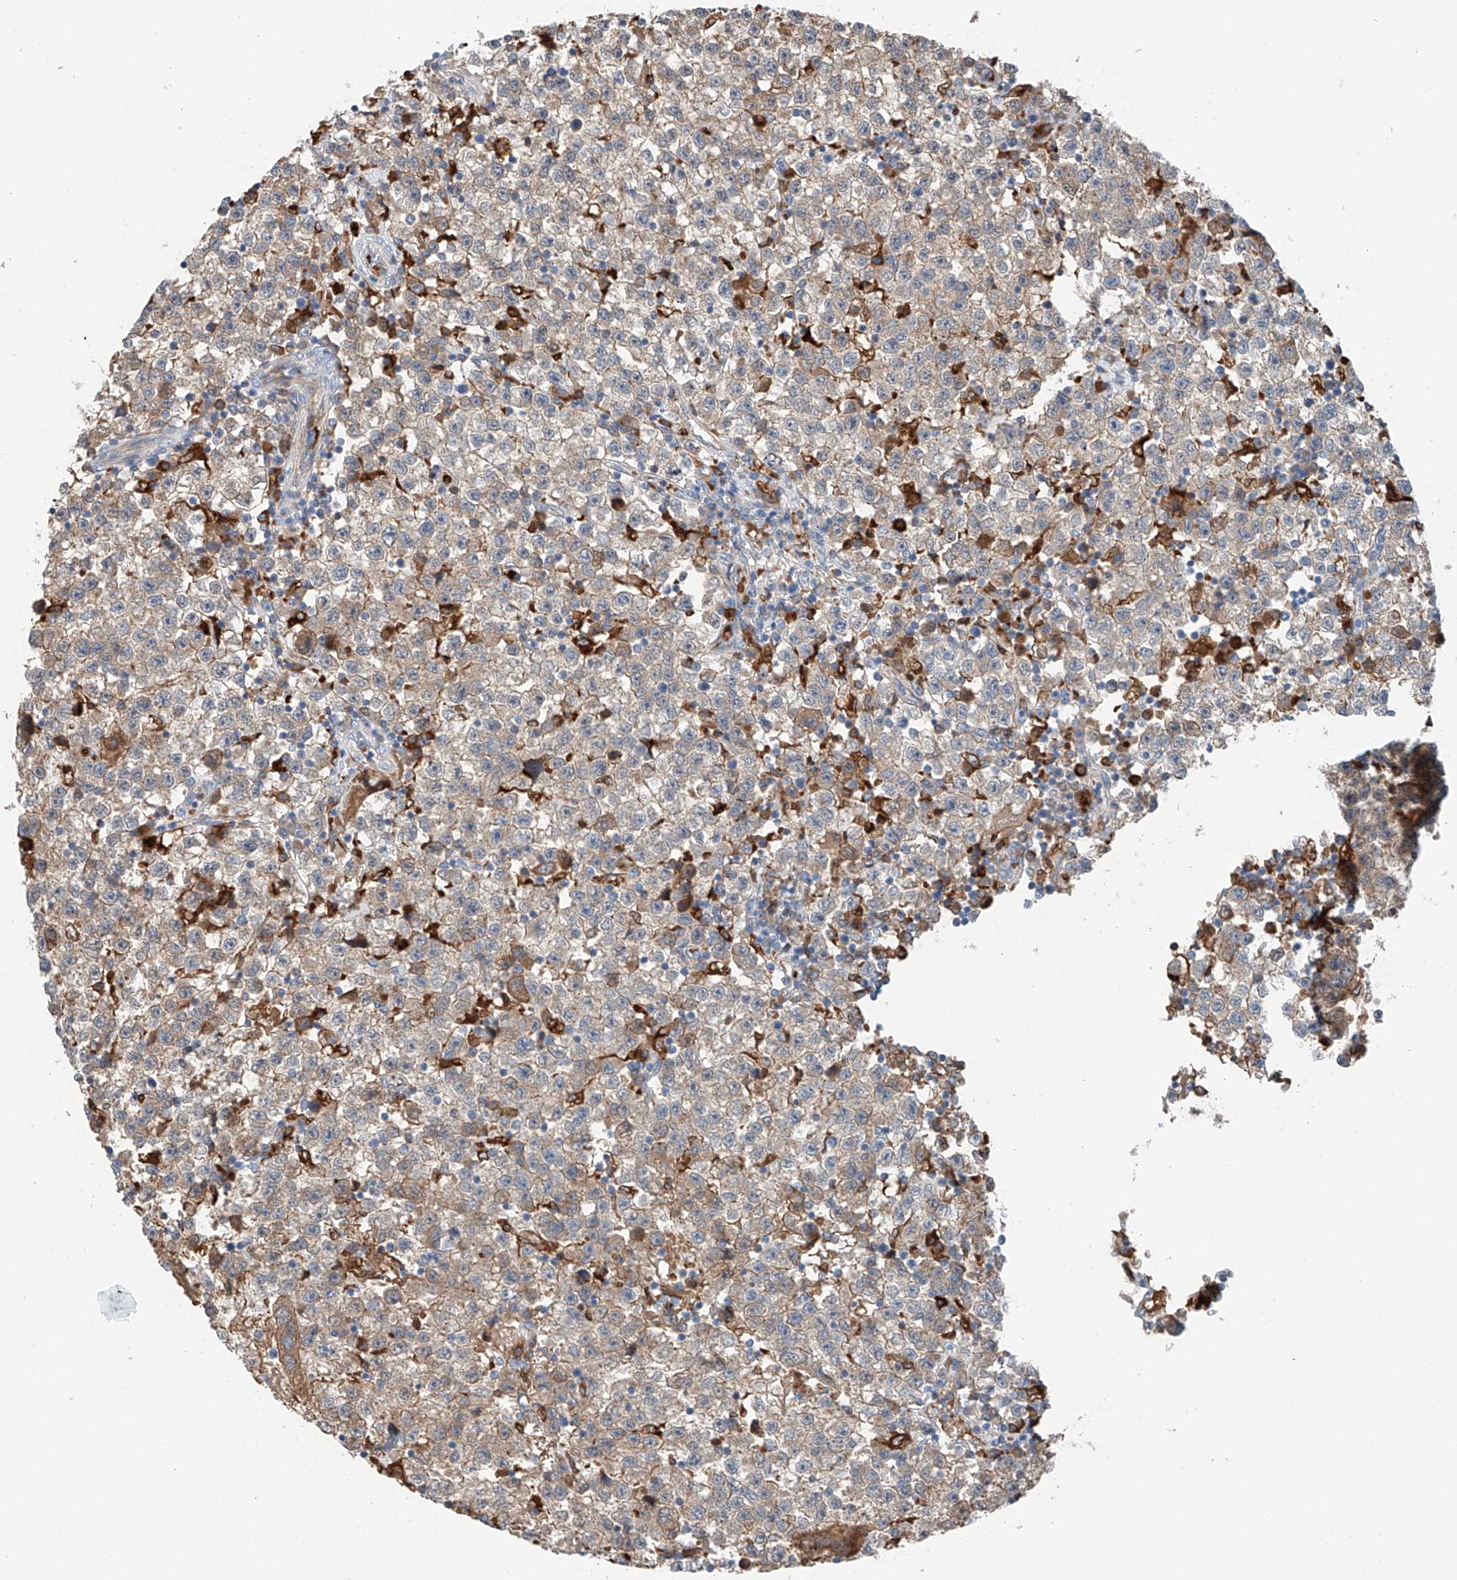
{"staining": {"intensity": "weak", "quantity": "25%-75%", "location": "cytoplasmic/membranous"}, "tissue": "testis cancer", "cell_type": "Tumor cells", "image_type": "cancer", "snomed": [{"axis": "morphology", "description": "Seminoma, NOS"}, {"axis": "topography", "description": "Testis"}], "caption": "IHC of human testis cancer (seminoma) demonstrates low levels of weak cytoplasmic/membranous staining in about 25%-75% of tumor cells.", "gene": "TBXAS1", "patient": {"sex": "male", "age": 22}}